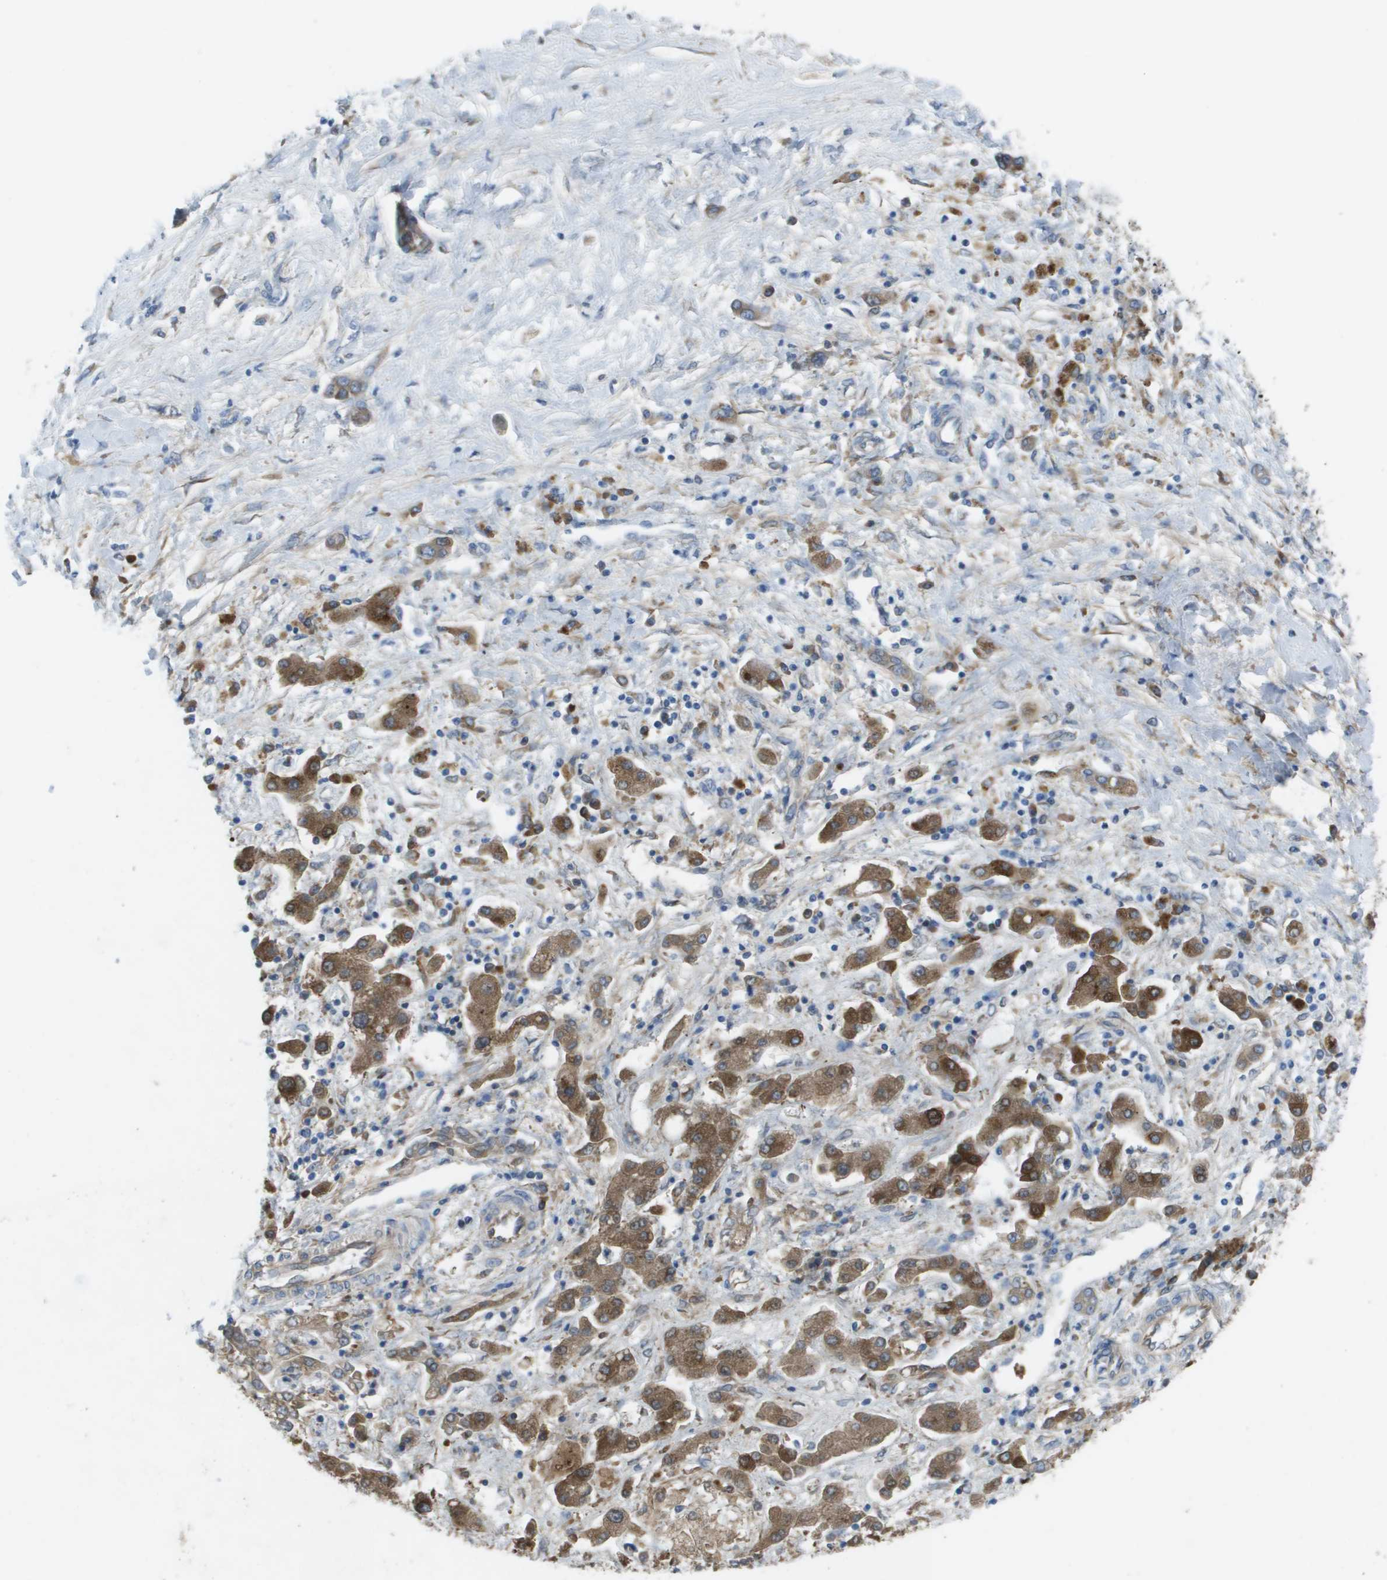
{"staining": {"intensity": "strong", "quantity": "25%-75%", "location": "cytoplasmic/membranous,nuclear"}, "tissue": "liver cancer", "cell_type": "Tumor cells", "image_type": "cancer", "snomed": [{"axis": "morphology", "description": "Cholangiocarcinoma"}, {"axis": "topography", "description": "Liver"}], "caption": "Cholangiocarcinoma (liver) stained for a protein (brown) shows strong cytoplasmic/membranous and nuclear positive expression in about 25%-75% of tumor cells.", "gene": "CLCN2", "patient": {"sex": "male", "age": 50}}